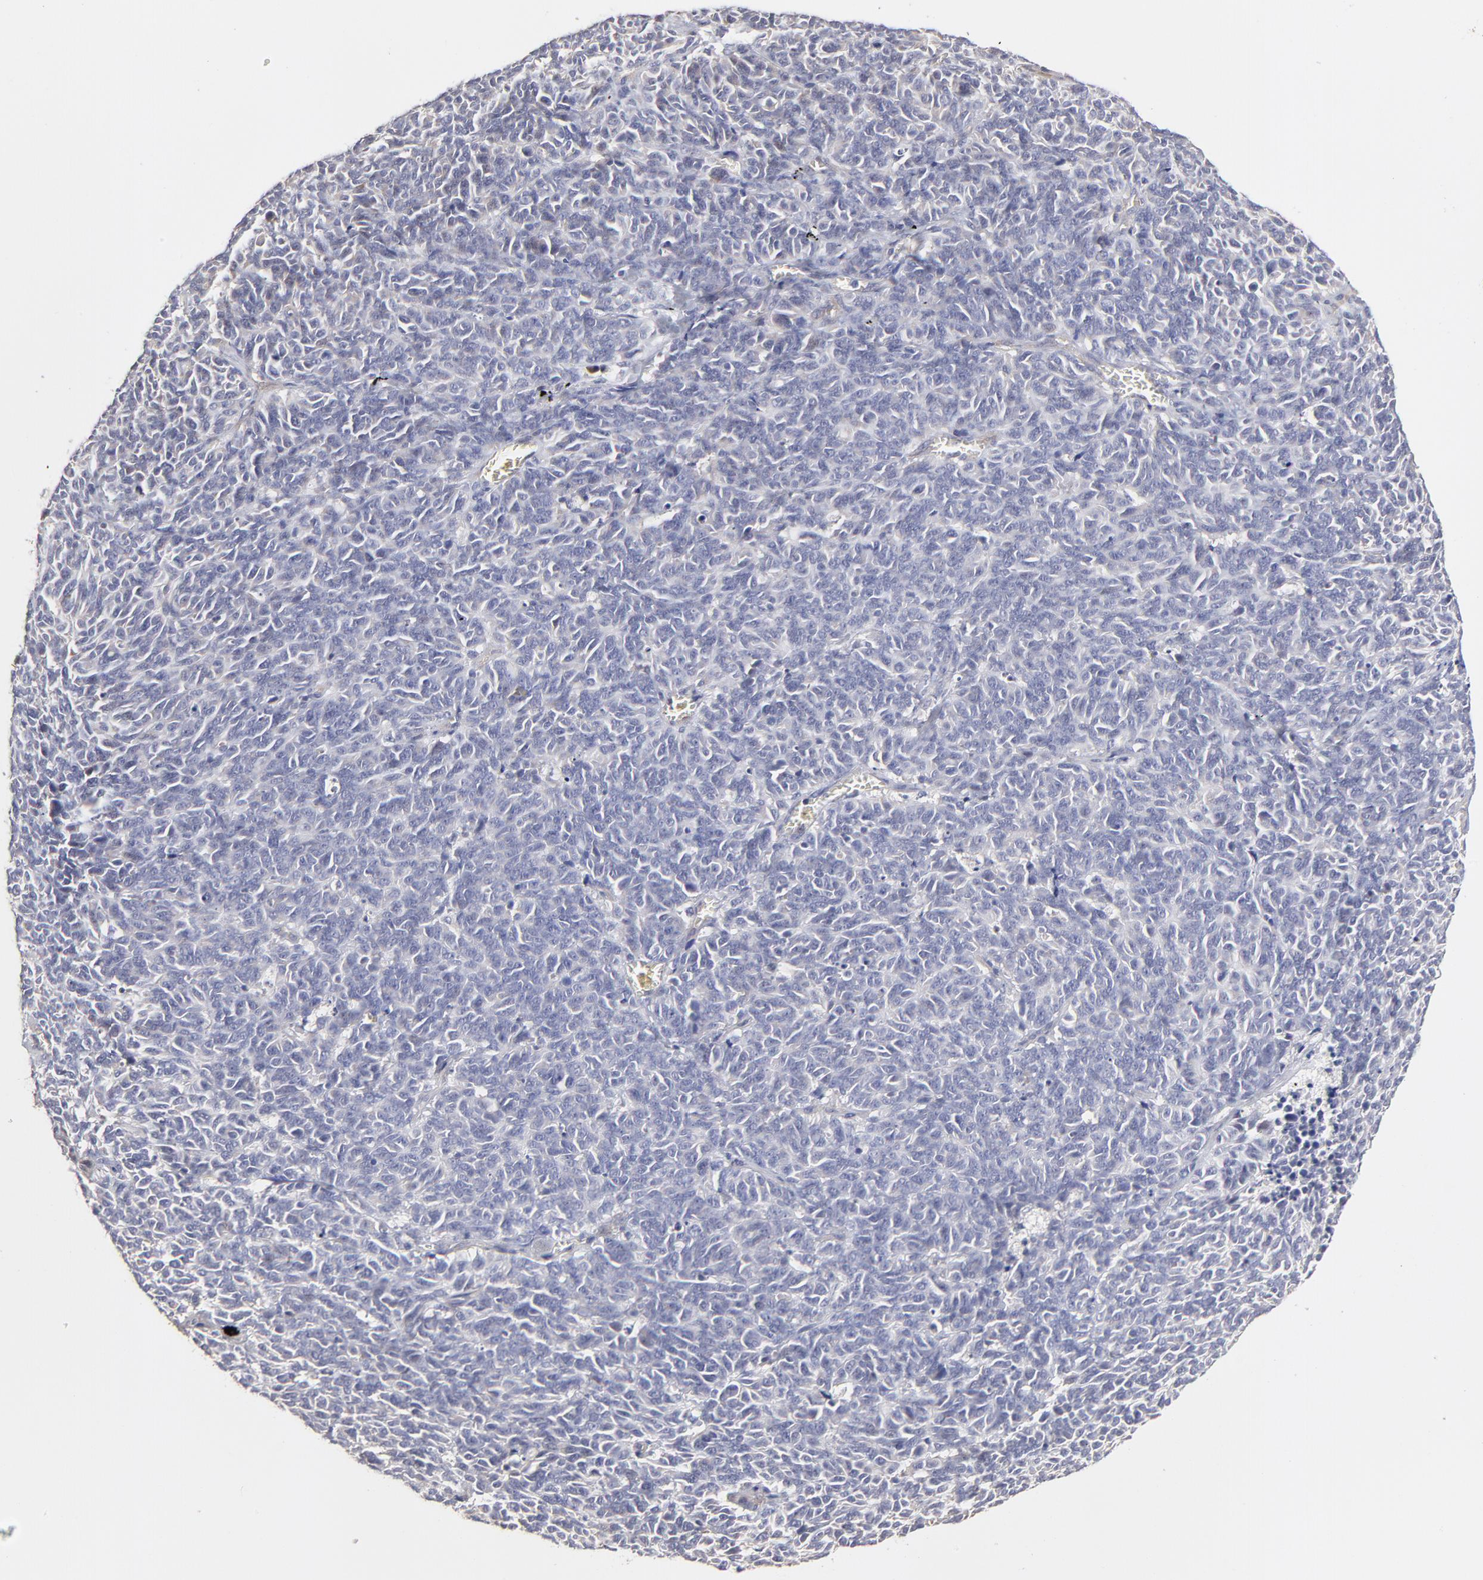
{"staining": {"intensity": "negative", "quantity": "none", "location": "none"}, "tissue": "lung cancer", "cell_type": "Tumor cells", "image_type": "cancer", "snomed": [{"axis": "morphology", "description": "Neoplasm, malignant, NOS"}, {"axis": "topography", "description": "Lung"}], "caption": "IHC of human lung cancer shows no staining in tumor cells.", "gene": "ZNF10", "patient": {"sex": "female", "age": 58}}